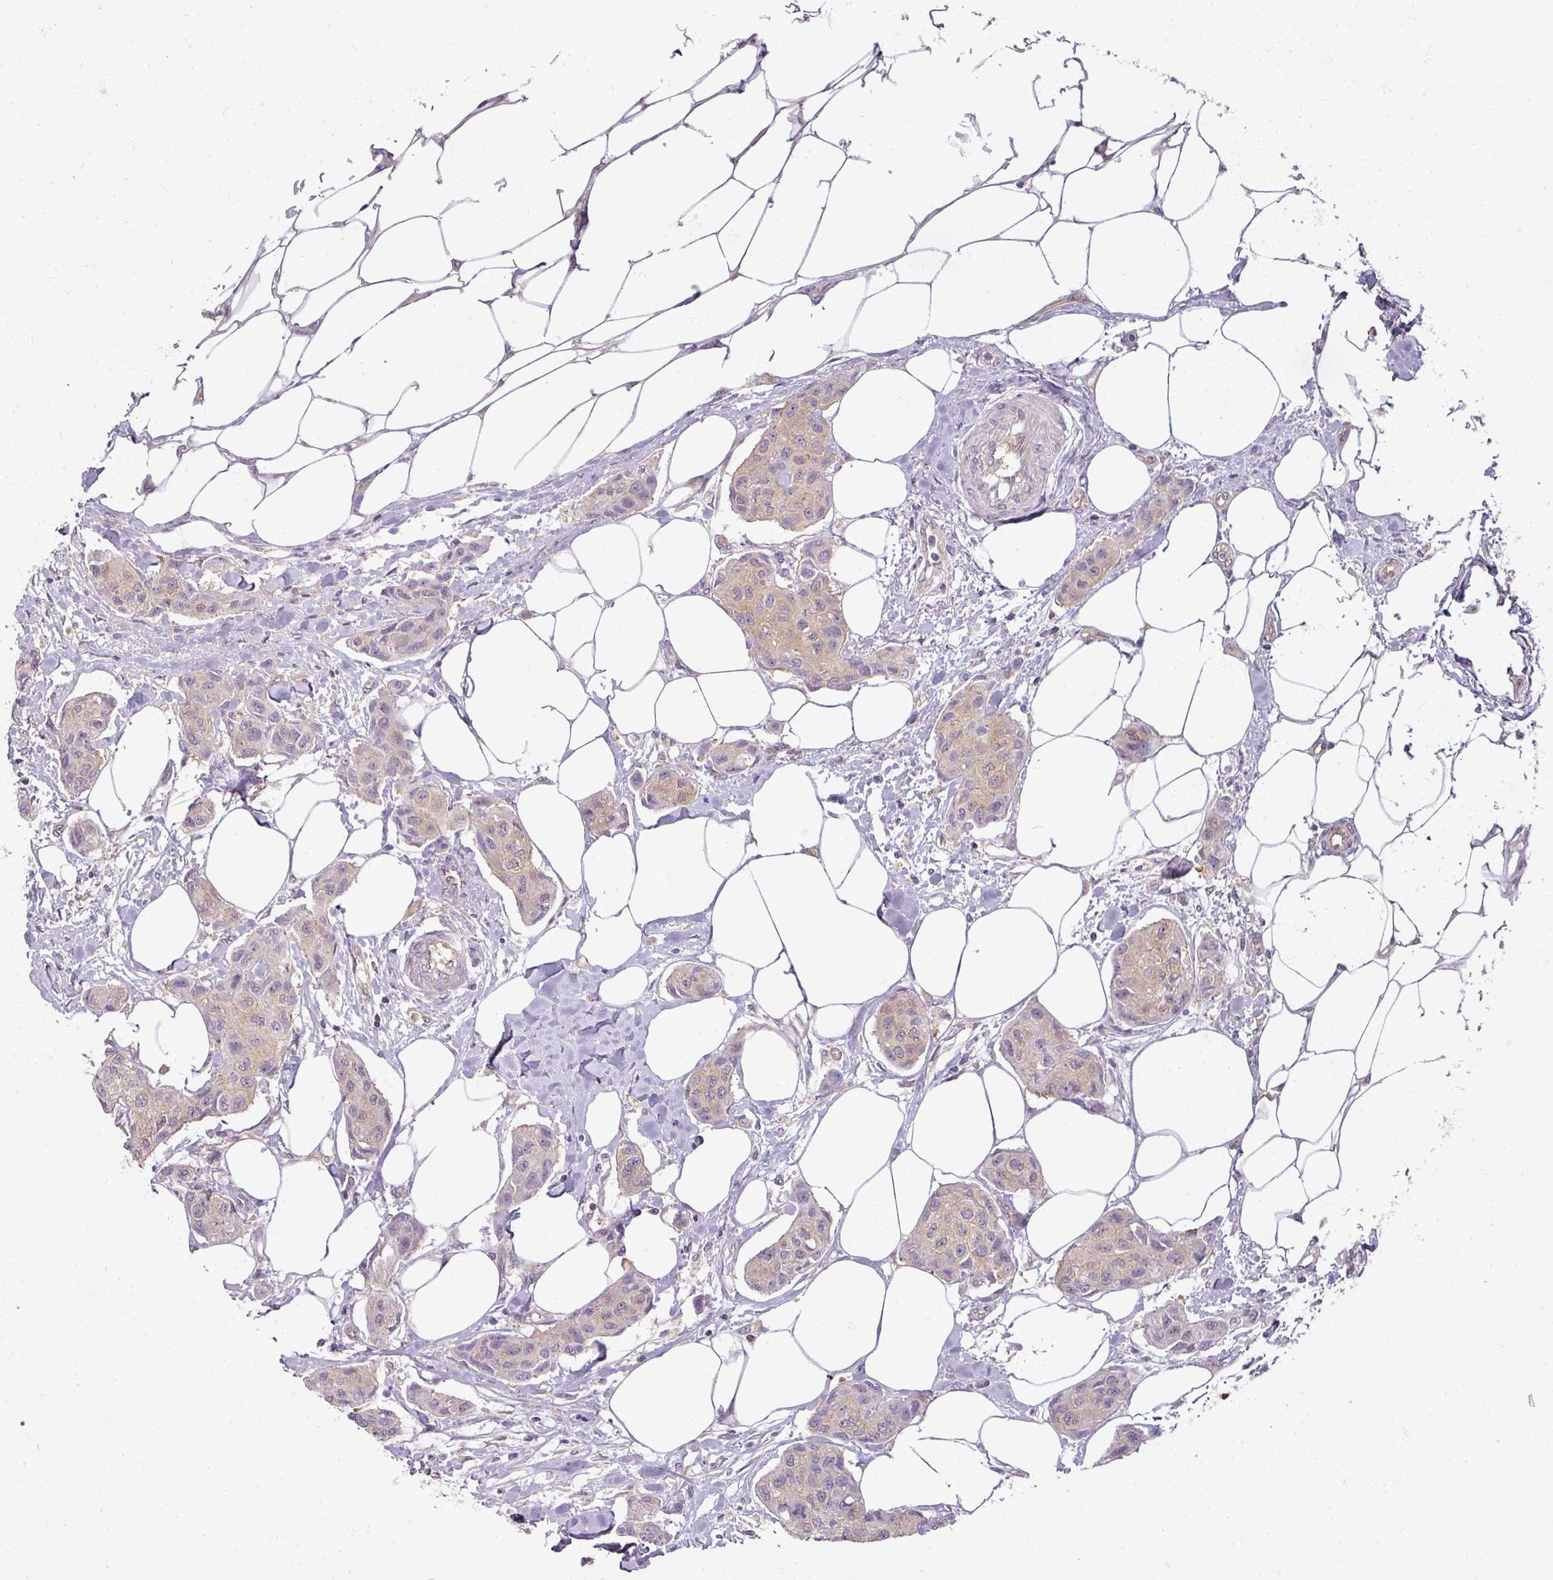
{"staining": {"intensity": "weak", "quantity": "<25%", "location": "cytoplasmic/membranous"}, "tissue": "breast cancer", "cell_type": "Tumor cells", "image_type": "cancer", "snomed": [{"axis": "morphology", "description": "Duct carcinoma"}, {"axis": "topography", "description": "Breast"}, {"axis": "topography", "description": "Lymph node"}], "caption": "This is a photomicrograph of immunohistochemistry staining of breast cancer (infiltrating ductal carcinoma), which shows no staining in tumor cells. Brightfield microscopy of IHC stained with DAB (3,3'-diaminobenzidine) (brown) and hematoxylin (blue), captured at high magnification.", "gene": "AGPAT4", "patient": {"sex": "female", "age": 80}}